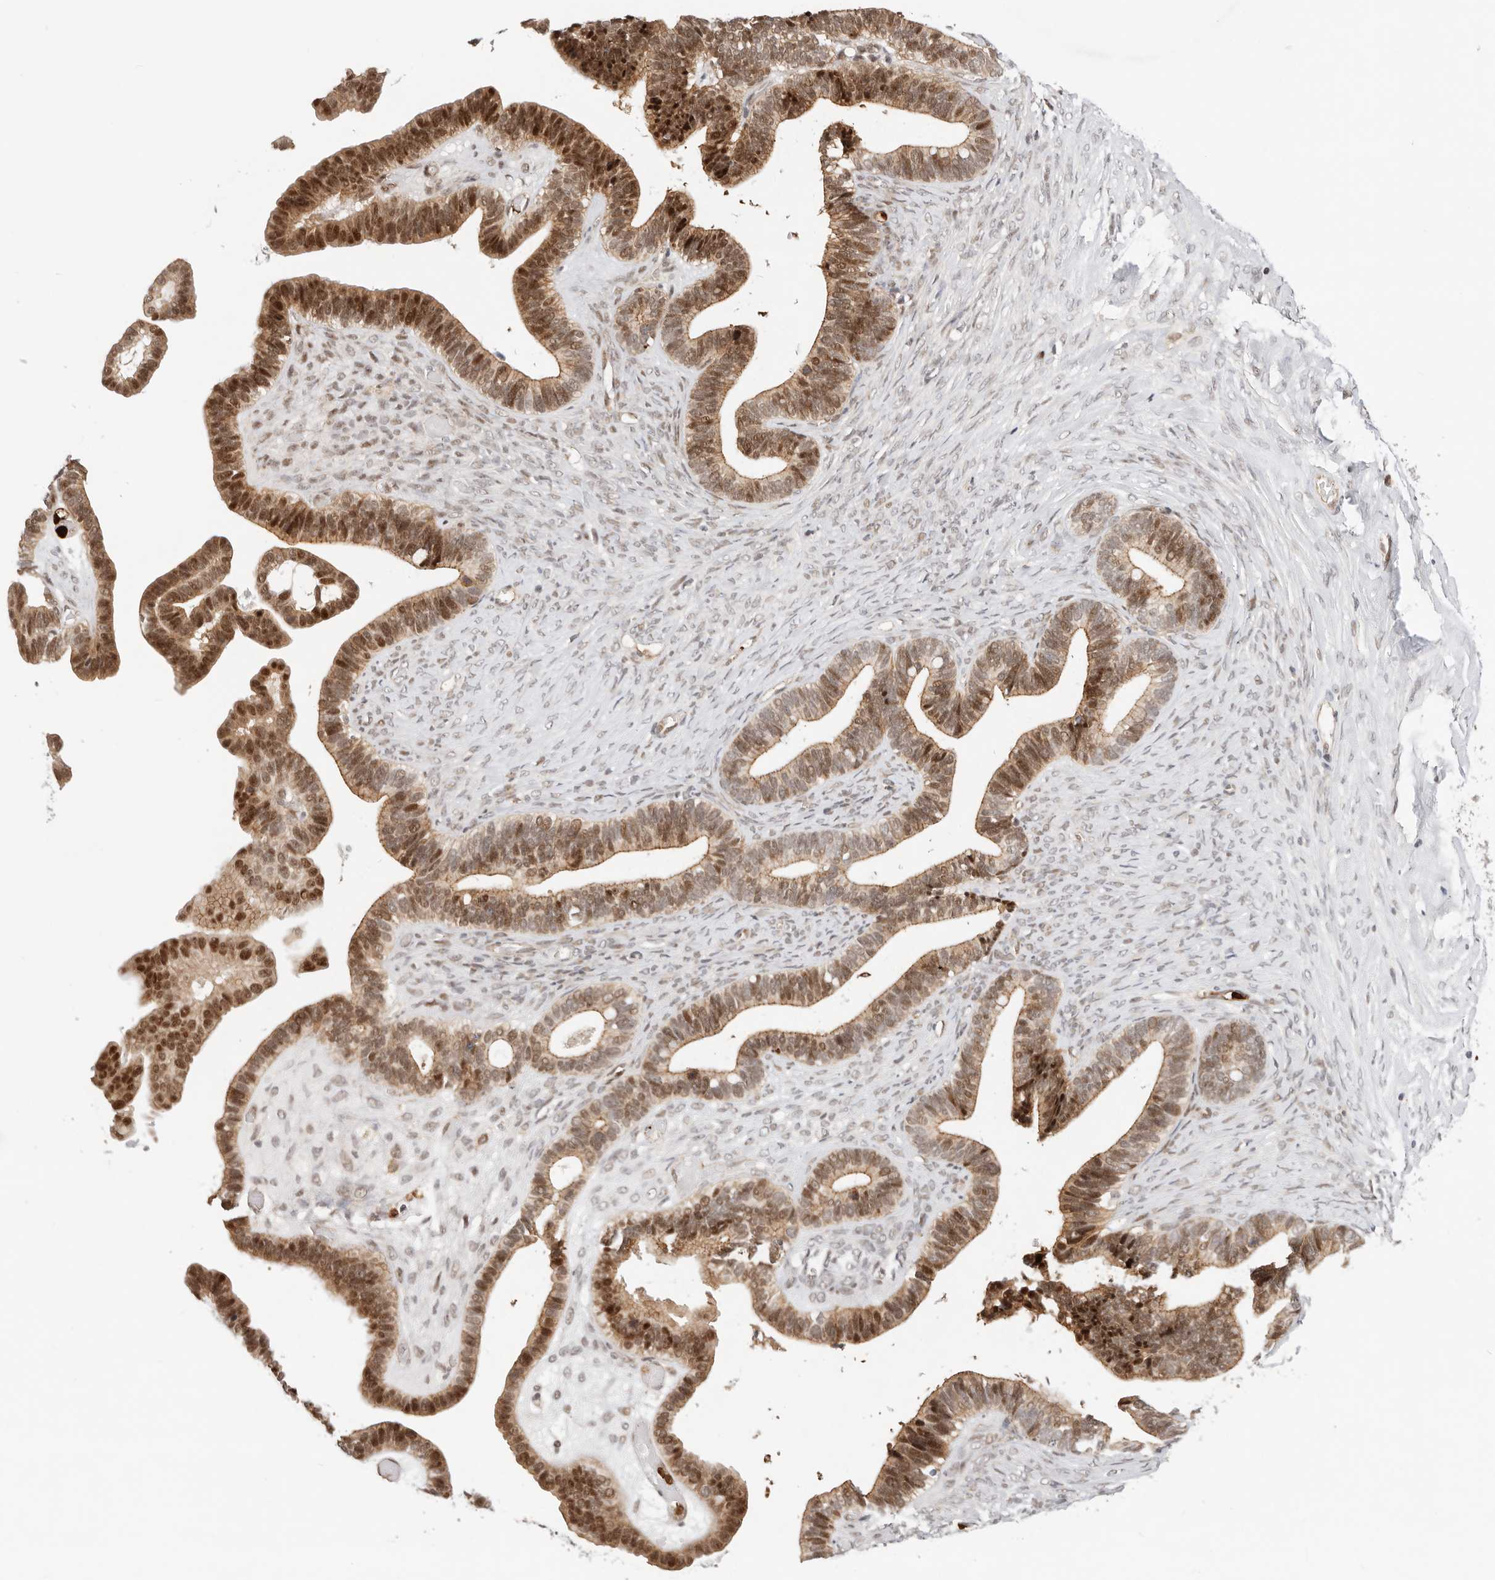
{"staining": {"intensity": "strong", "quantity": ">75%", "location": "cytoplasmic/membranous,nuclear"}, "tissue": "ovarian cancer", "cell_type": "Tumor cells", "image_type": "cancer", "snomed": [{"axis": "morphology", "description": "Cystadenocarcinoma, serous, NOS"}, {"axis": "topography", "description": "Ovary"}], "caption": "A brown stain highlights strong cytoplasmic/membranous and nuclear positivity of a protein in ovarian cancer tumor cells.", "gene": "AFDN", "patient": {"sex": "female", "age": 56}}